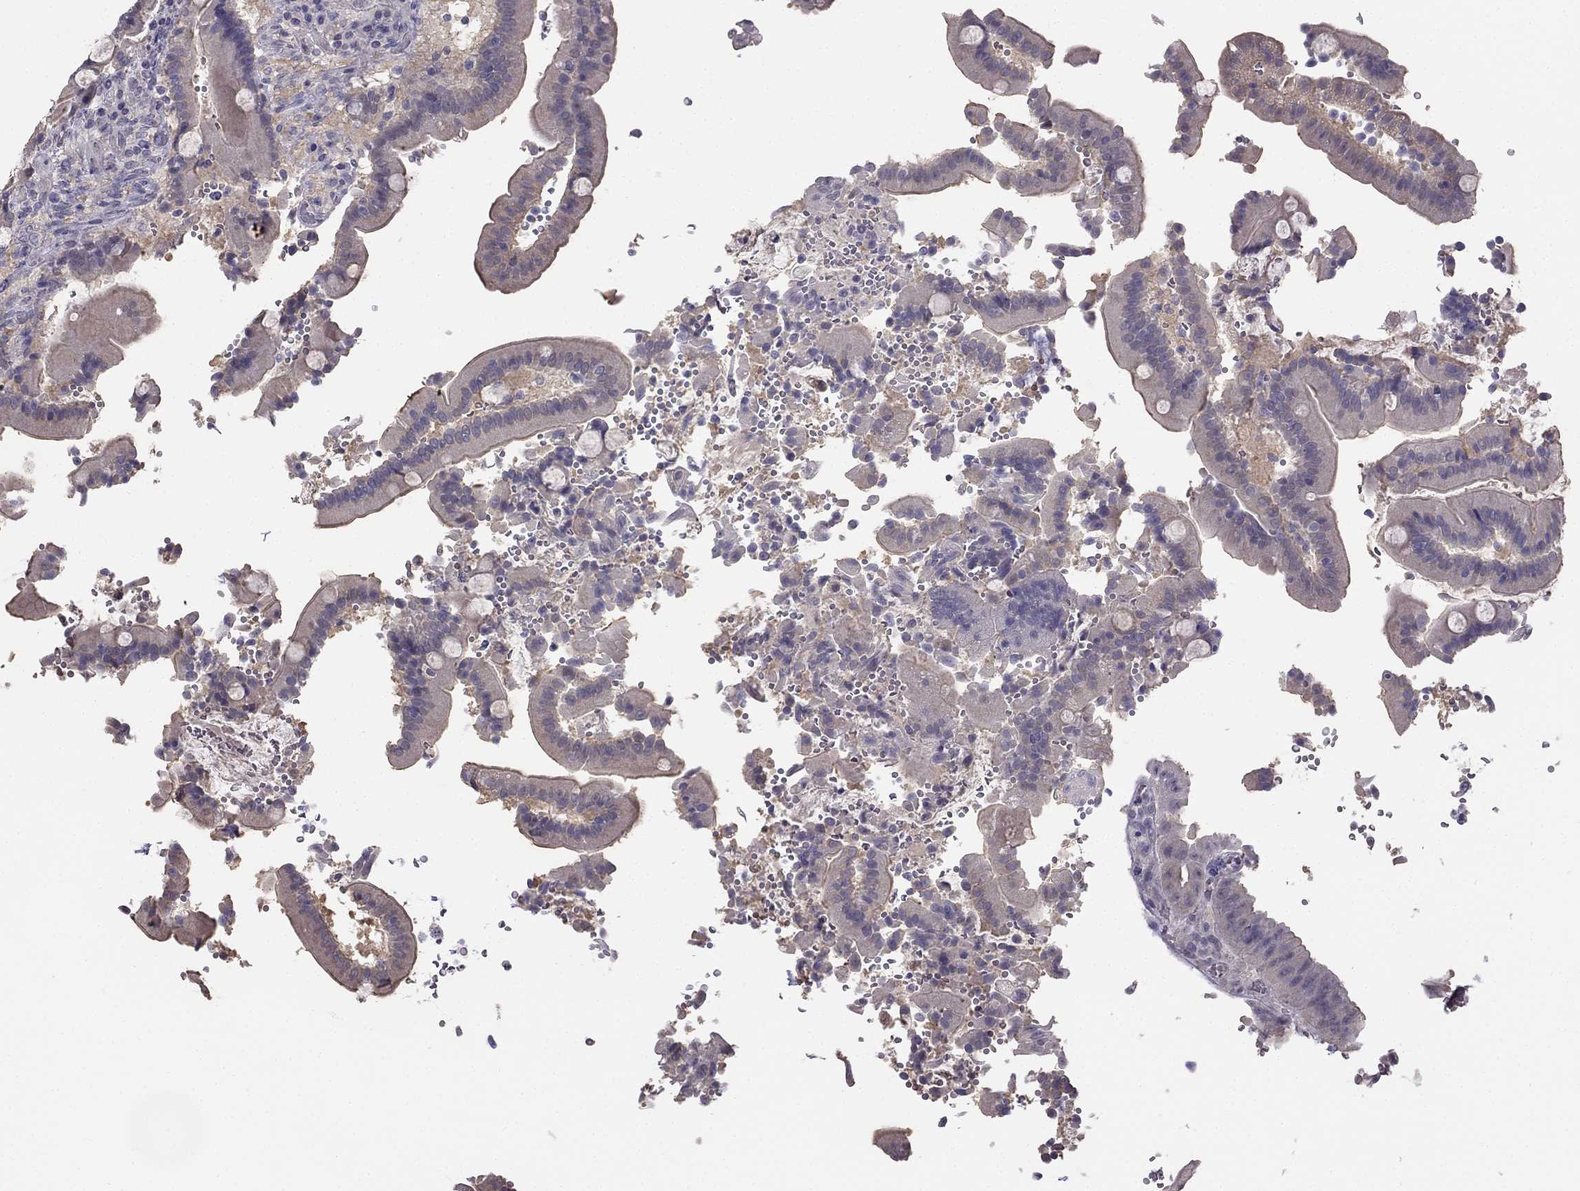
{"staining": {"intensity": "negative", "quantity": "none", "location": "none"}, "tissue": "duodenum", "cell_type": "Glandular cells", "image_type": "normal", "snomed": [{"axis": "morphology", "description": "Normal tissue, NOS"}, {"axis": "topography", "description": "Duodenum"}], "caption": "DAB immunohistochemical staining of normal human duodenum shows no significant positivity in glandular cells.", "gene": "HSFX1", "patient": {"sex": "female", "age": 62}}